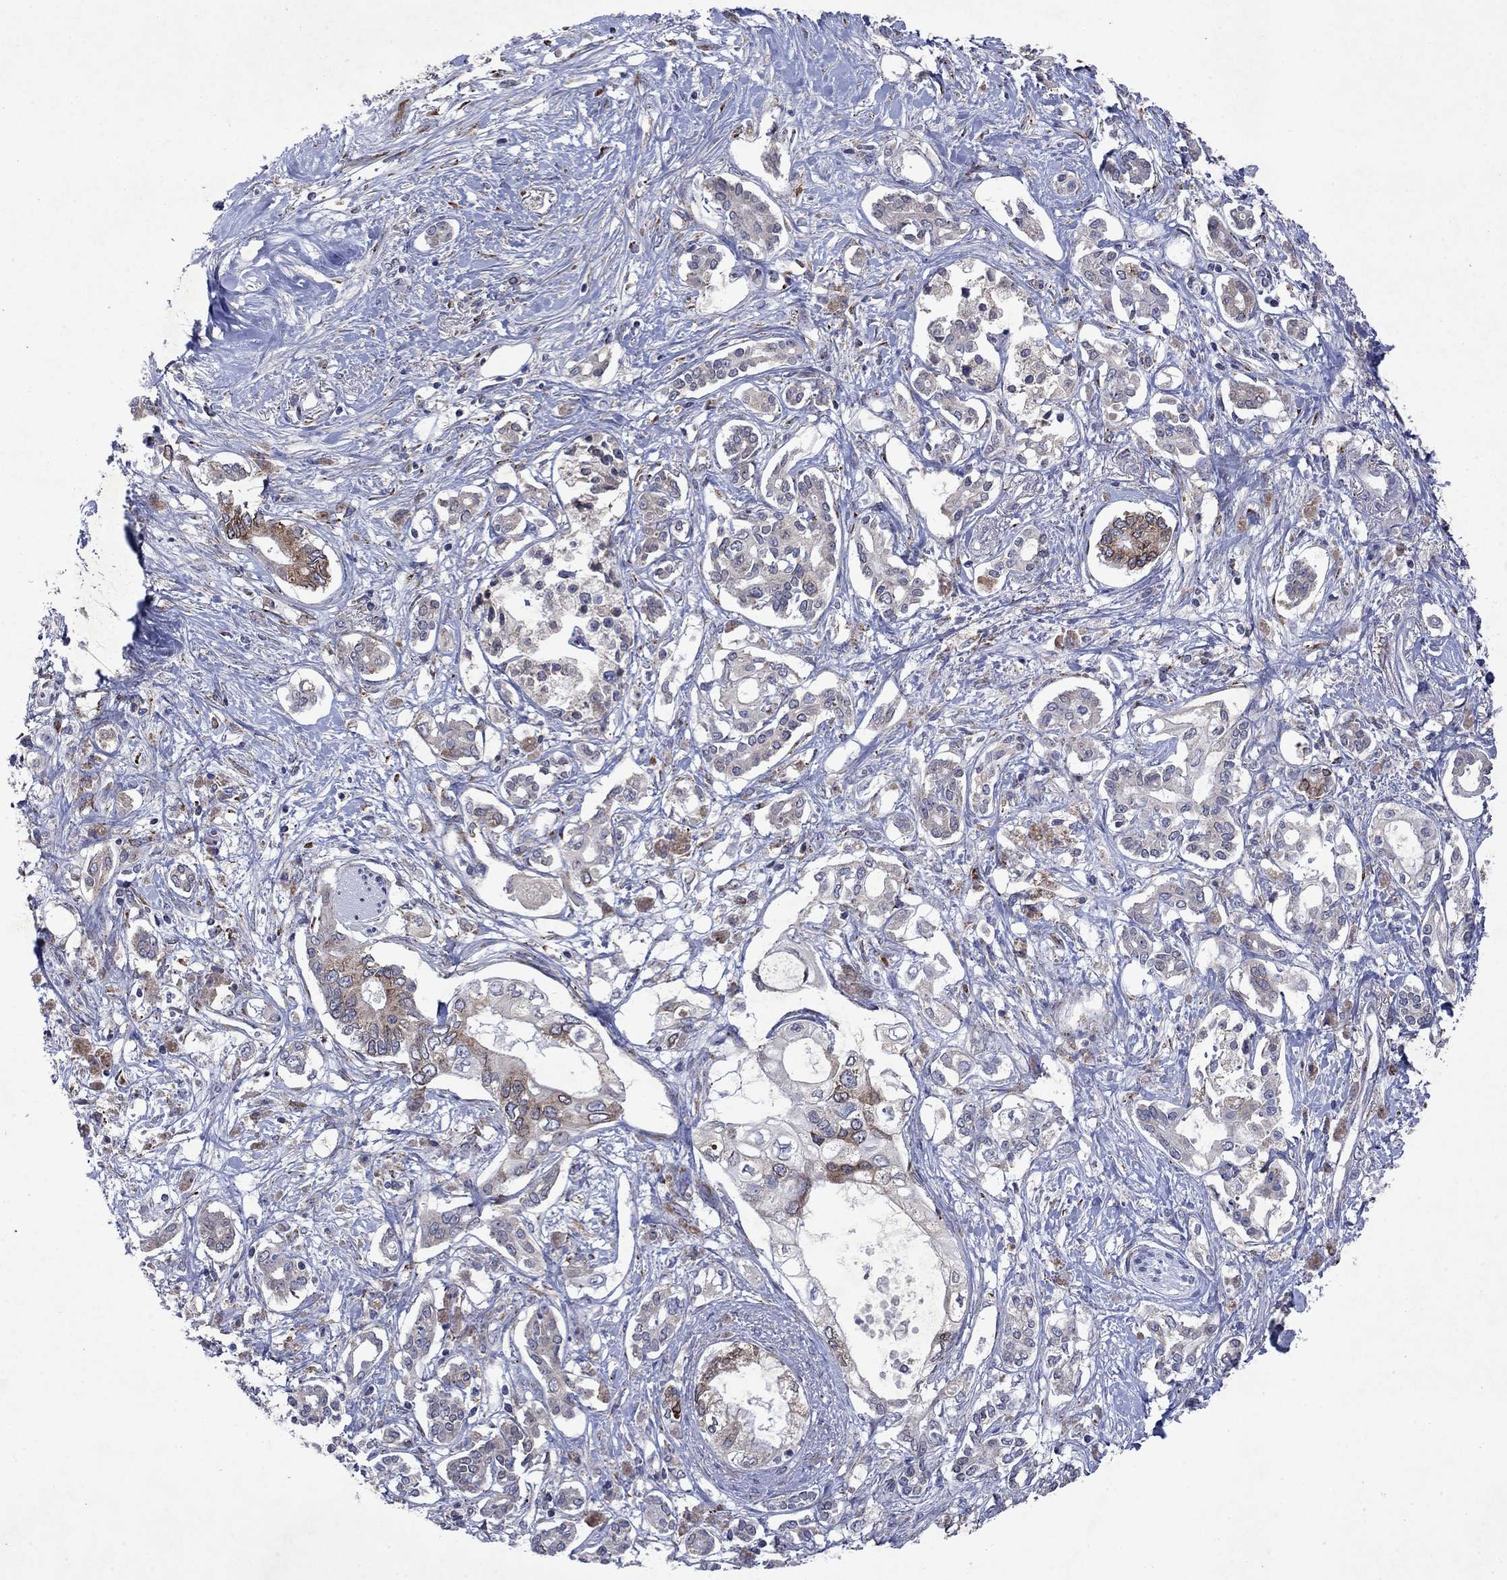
{"staining": {"intensity": "moderate", "quantity": "<25%", "location": "cytoplasmic/membranous"}, "tissue": "pancreatic cancer", "cell_type": "Tumor cells", "image_type": "cancer", "snomed": [{"axis": "morphology", "description": "Adenocarcinoma, NOS"}, {"axis": "topography", "description": "Pancreas"}], "caption": "Immunohistochemical staining of human pancreatic adenocarcinoma shows moderate cytoplasmic/membranous protein expression in about <25% of tumor cells. Immunohistochemistry (ihc) stains the protein of interest in brown and the nuclei are stained blue.", "gene": "TMEM97", "patient": {"sex": "female", "age": 63}}